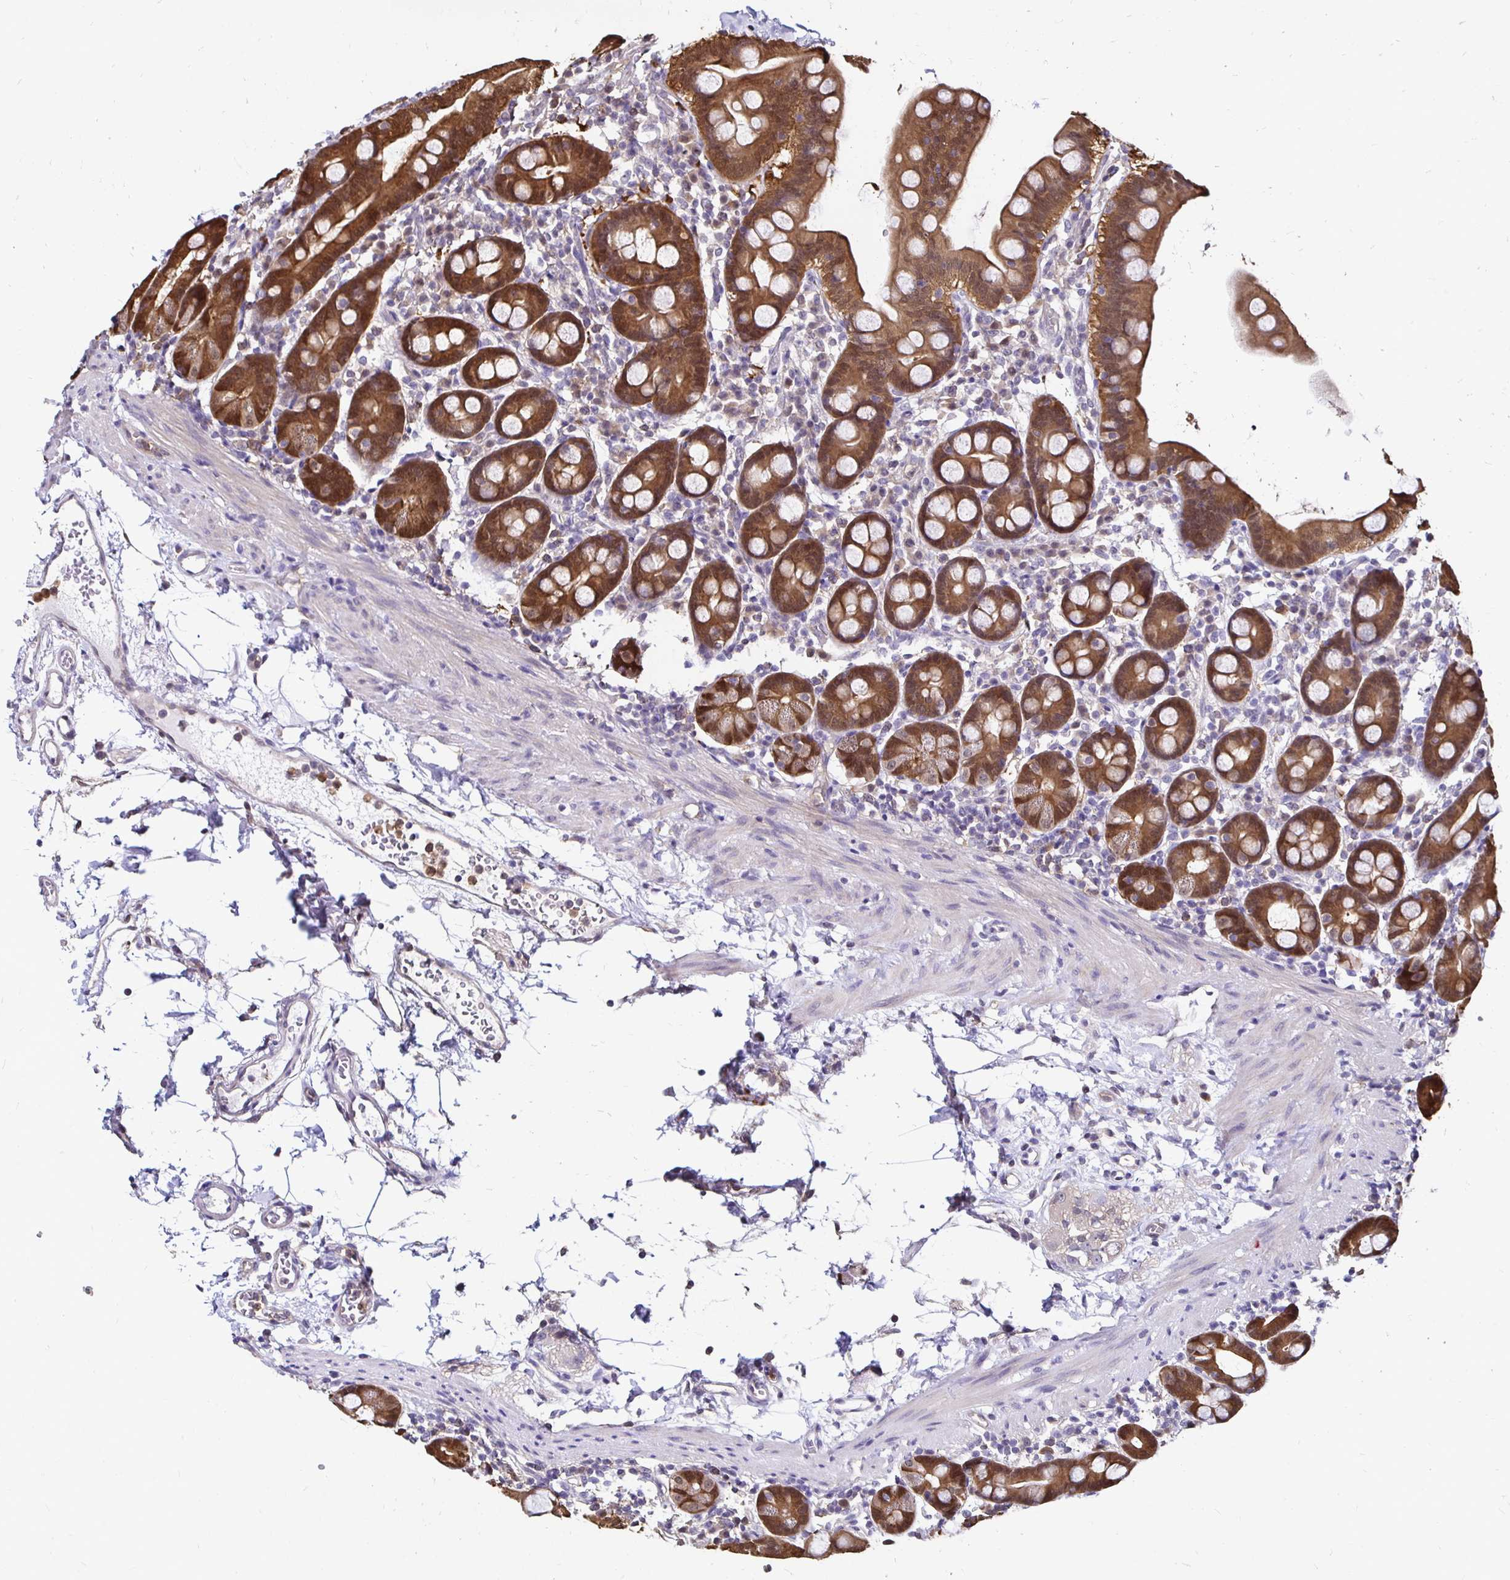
{"staining": {"intensity": "strong", "quantity": ">75%", "location": "cytoplasmic/membranous,nuclear"}, "tissue": "duodenum", "cell_type": "Glandular cells", "image_type": "normal", "snomed": [{"axis": "morphology", "description": "Normal tissue, NOS"}, {"axis": "topography", "description": "Pancreas"}, {"axis": "topography", "description": "Duodenum"}], "caption": "Protein expression analysis of normal duodenum exhibits strong cytoplasmic/membranous,nuclear positivity in approximately >75% of glandular cells.", "gene": "TXN", "patient": {"sex": "male", "age": 59}}